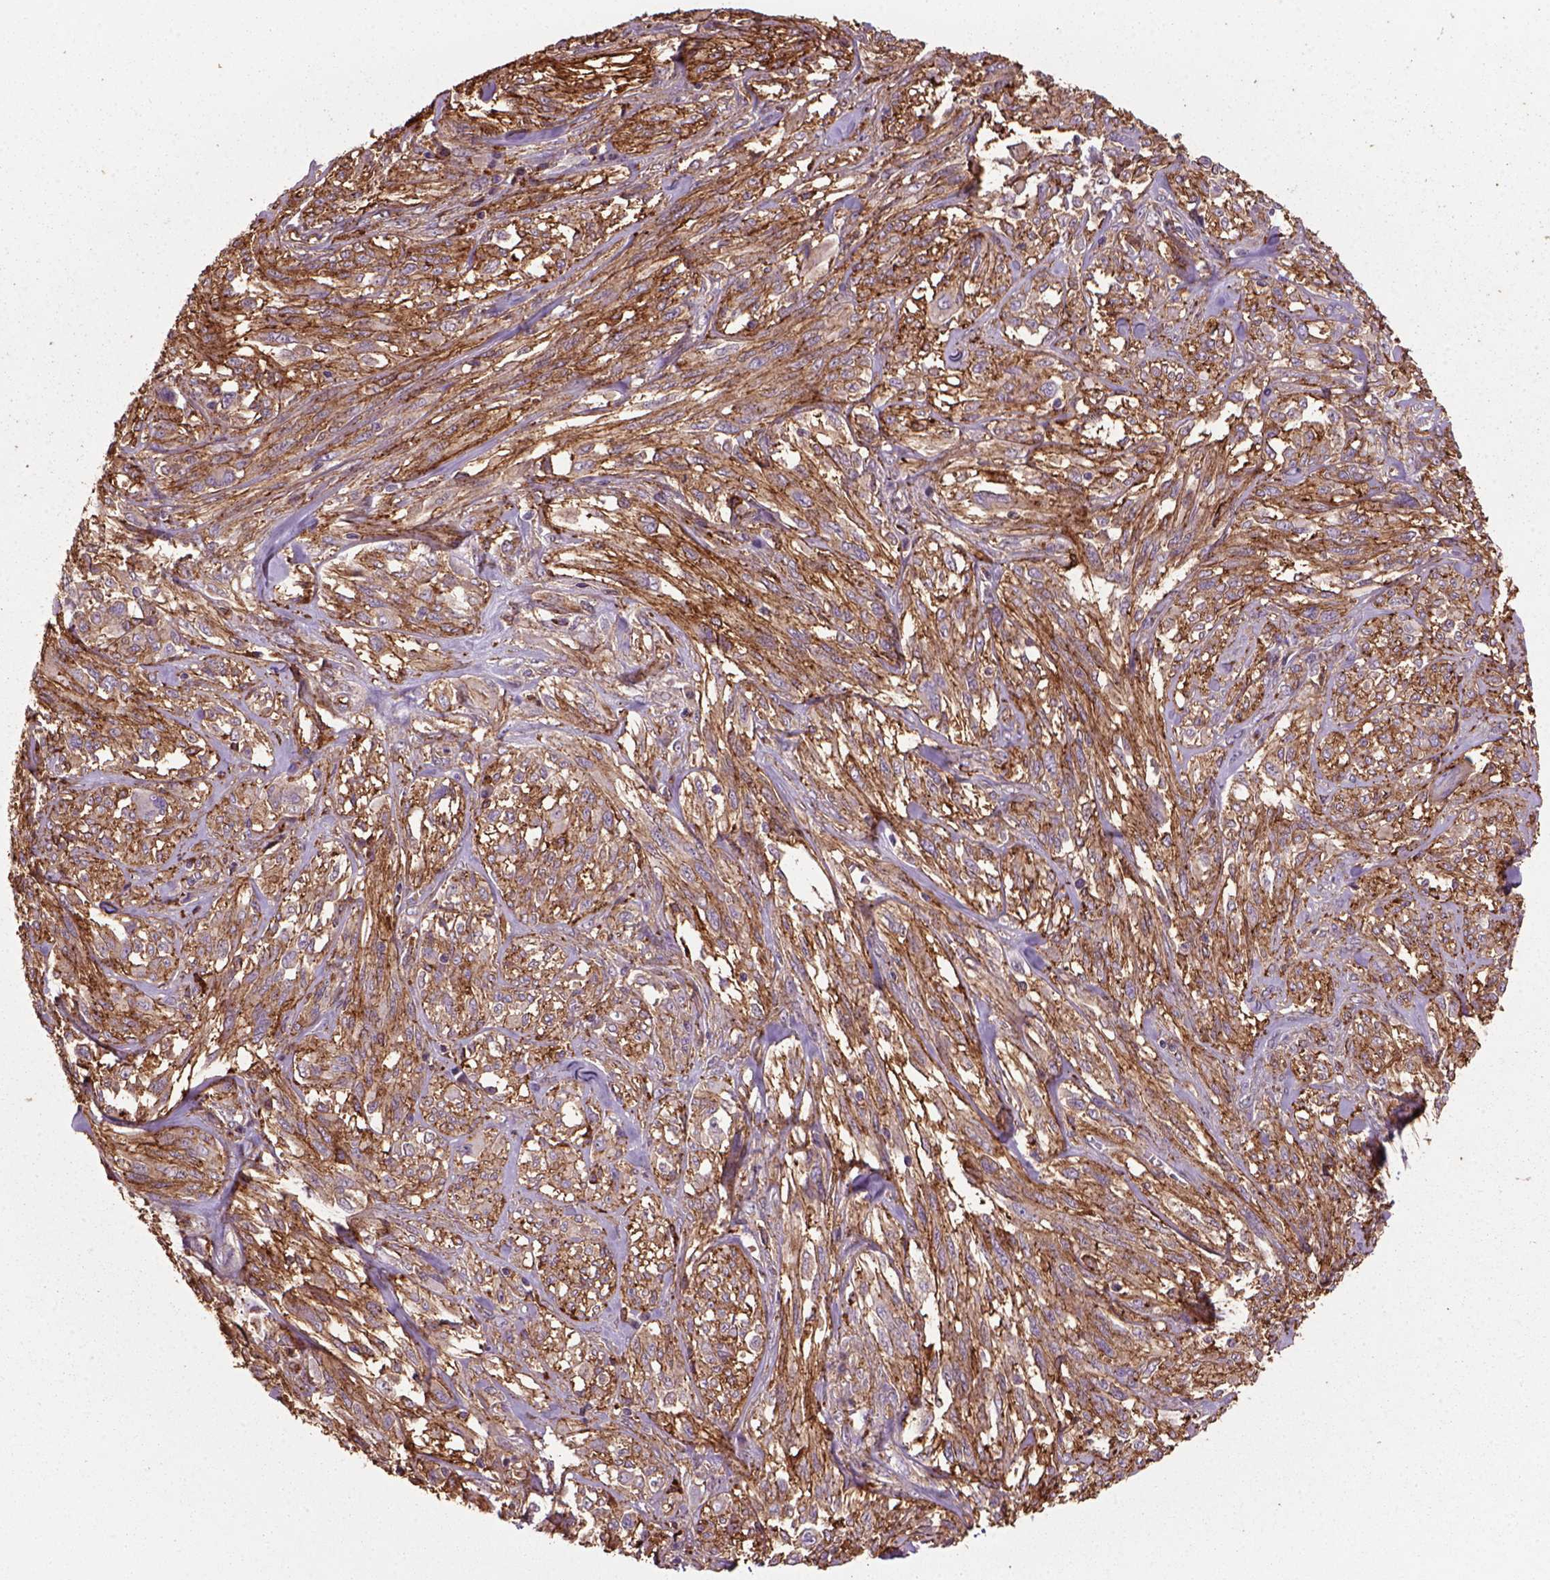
{"staining": {"intensity": "strong", "quantity": ">75%", "location": "cytoplasmic/membranous"}, "tissue": "melanoma", "cell_type": "Tumor cells", "image_type": "cancer", "snomed": [{"axis": "morphology", "description": "Malignant melanoma, NOS"}, {"axis": "topography", "description": "Skin"}], "caption": "Brown immunohistochemical staining in human melanoma displays strong cytoplasmic/membranous staining in about >75% of tumor cells. (DAB IHC with brightfield microscopy, high magnification).", "gene": "MARCKS", "patient": {"sex": "female", "age": 91}}